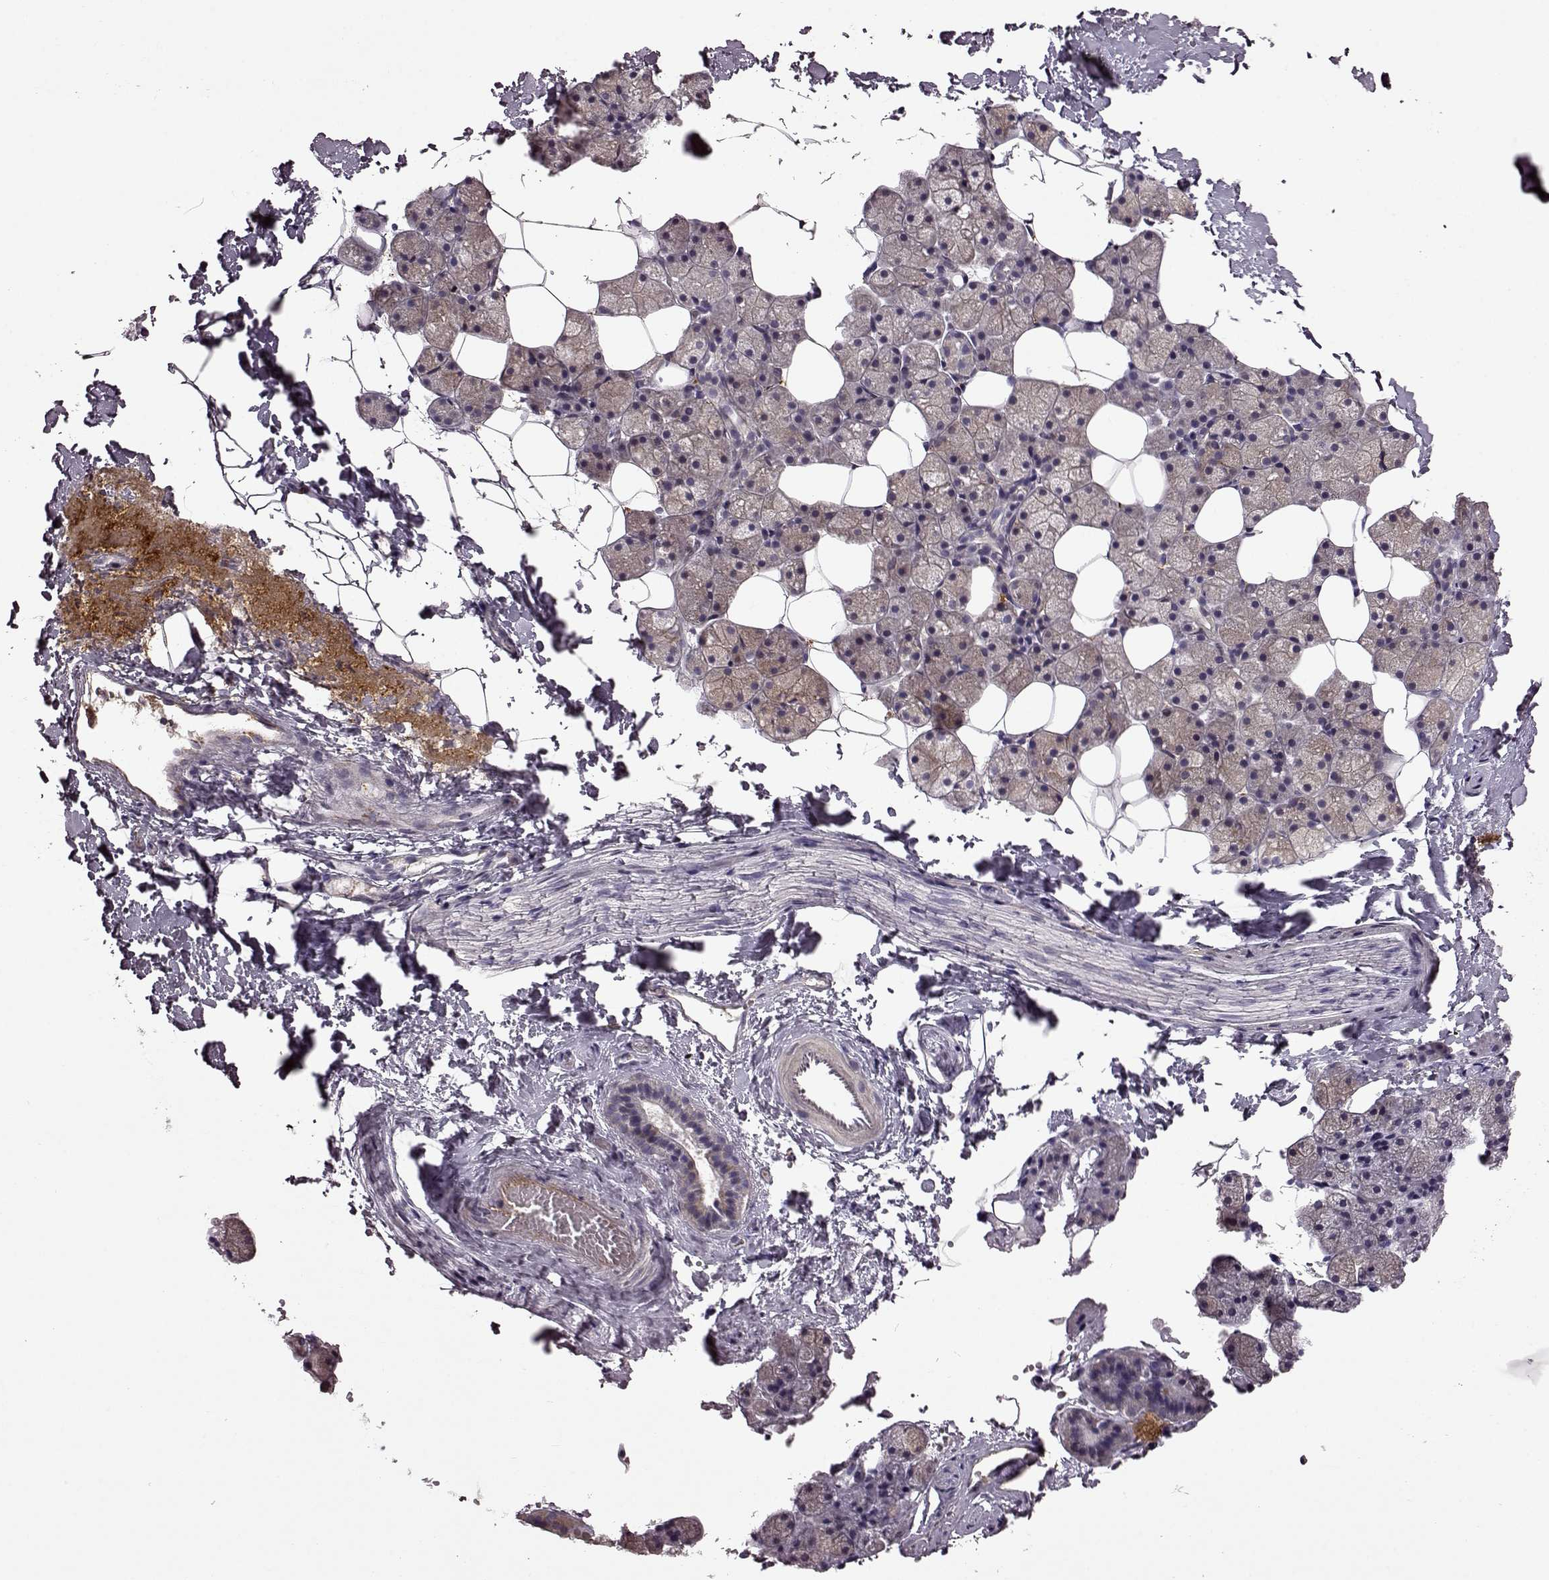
{"staining": {"intensity": "moderate", "quantity": "<25%", "location": "cytoplasmic/membranous"}, "tissue": "salivary gland", "cell_type": "Glandular cells", "image_type": "normal", "snomed": [{"axis": "morphology", "description": "Normal tissue, NOS"}, {"axis": "topography", "description": "Salivary gland"}], "caption": "Immunohistochemical staining of normal salivary gland exhibits moderate cytoplasmic/membranous protein positivity in approximately <25% of glandular cells.", "gene": "MTSS1", "patient": {"sex": "male", "age": 38}}